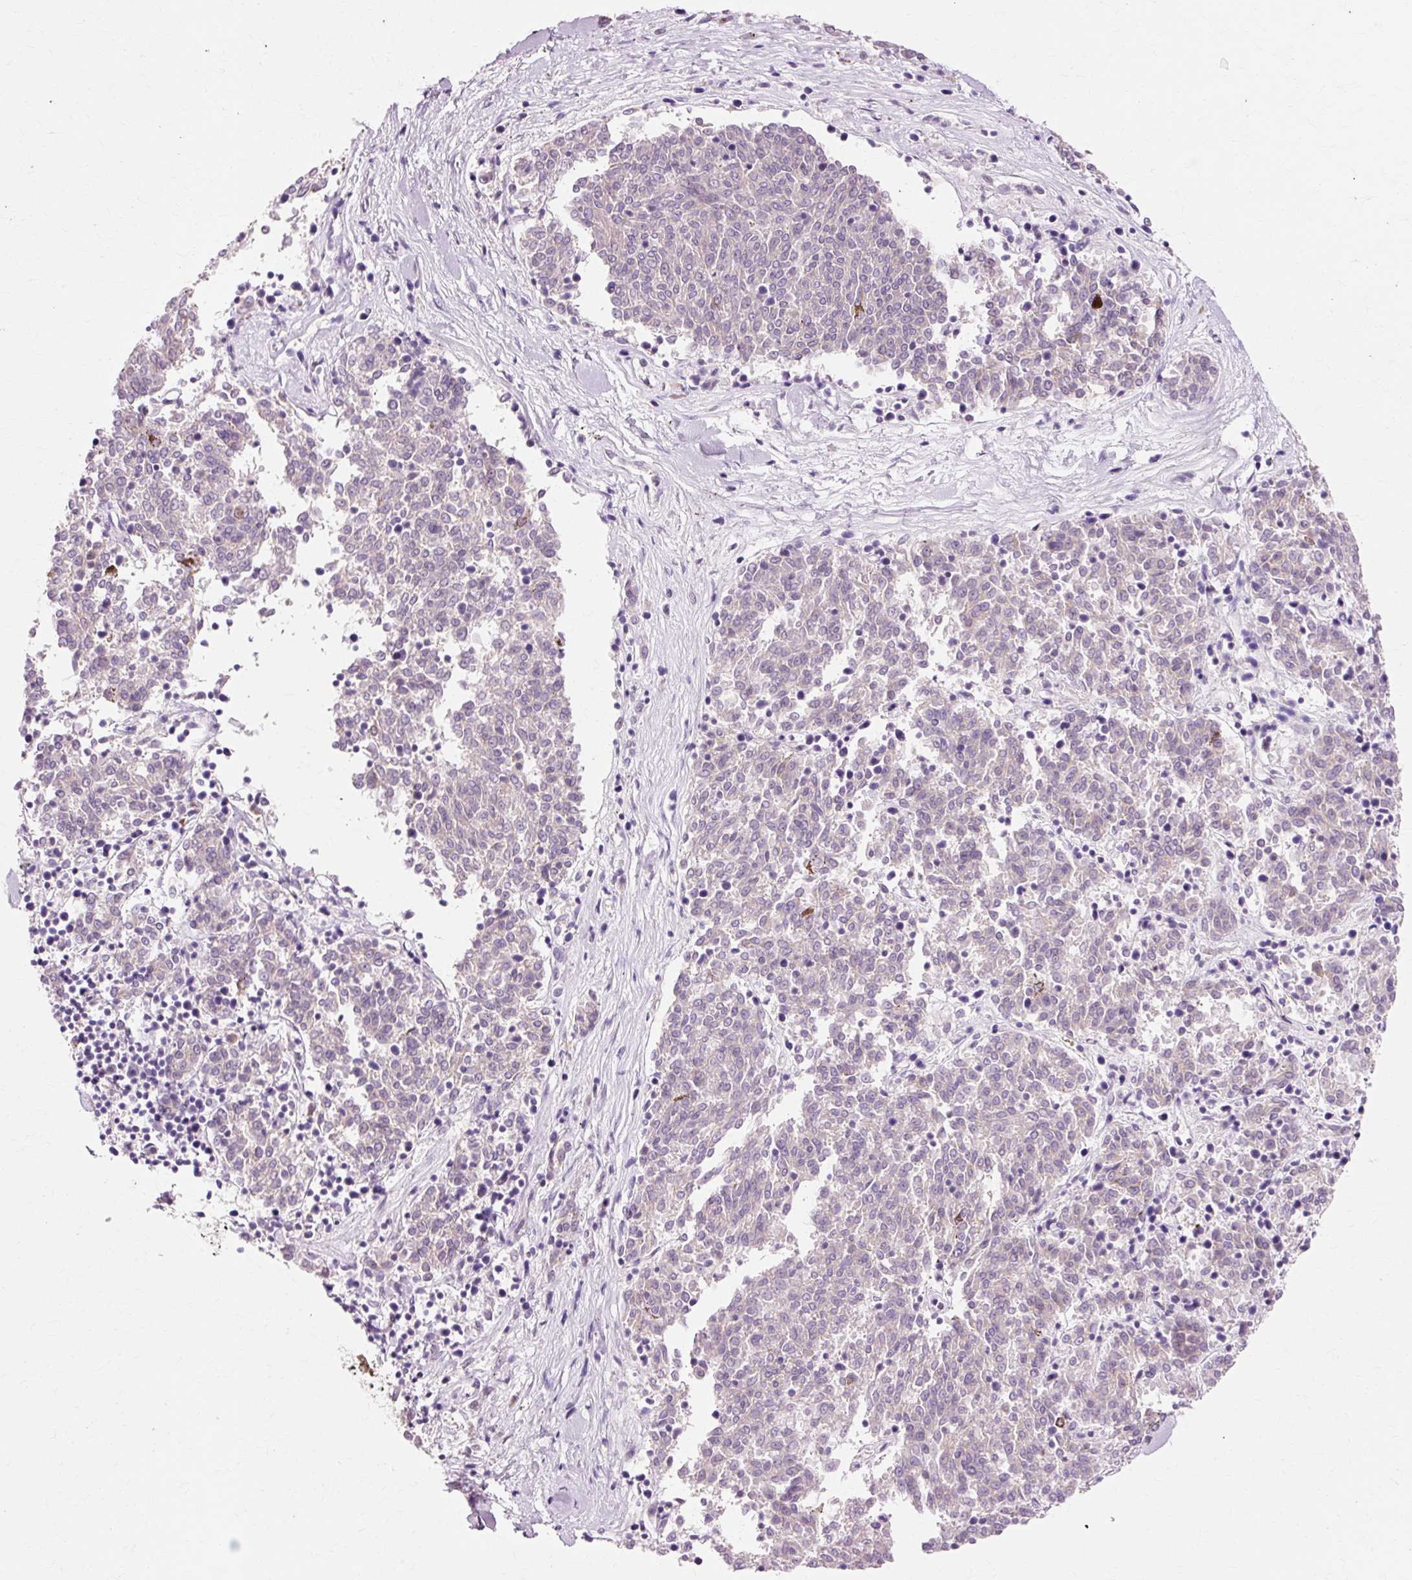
{"staining": {"intensity": "negative", "quantity": "none", "location": "none"}, "tissue": "melanoma", "cell_type": "Tumor cells", "image_type": "cancer", "snomed": [{"axis": "morphology", "description": "Malignant melanoma, NOS"}, {"axis": "topography", "description": "Skin"}], "caption": "Immunohistochemistry (IHC) image of neoplastic tissue: malignant melanoma stained with DAB (3,3'-diaminobenzidine) exhibits no significant protein positivity in tumor cells. Brightfield microscopy of immunohistochemistry (IHC) stained with DAB (brown) and hematoxylin (blue), captured at high magnification.", "gene": "MACROD2", "patient": {"sex": "female", "age": 72}}